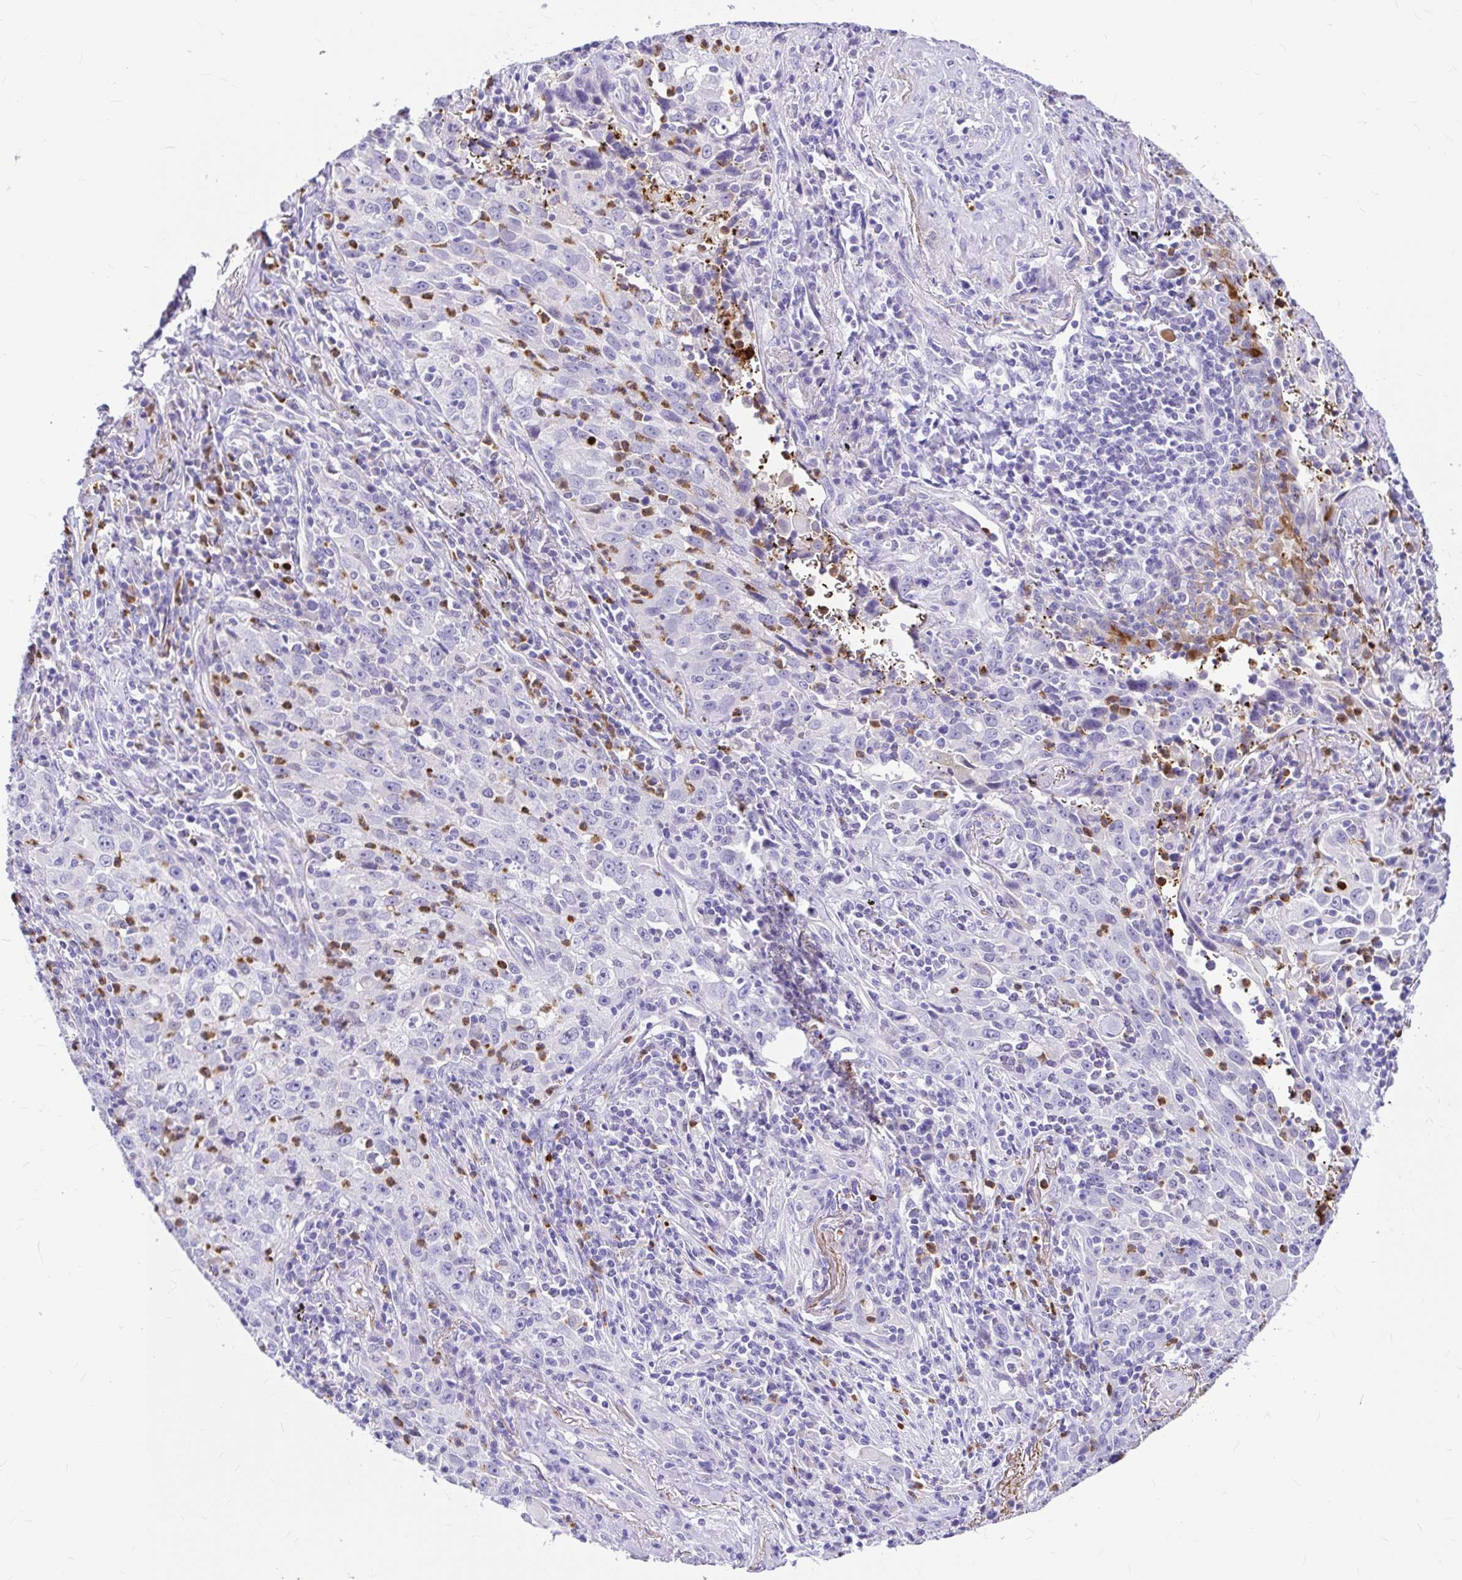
{"staining": {"intensity": "negative", "quantity": "none", "location": "none"}, "tissue": "lung cancer", "cell_type": "Tumor cells", "image_type": "cancer", "snomed": [{"axis": "morphology", "description": "Squamous cell carcinoma, NOS"}, {"axis": "topography", "description": "Lung"}], "caption": "Immunohistochemistry photomicrograph of lung cancer (squamous cell carcinoma) stained for a protein (brown), which reveals no positivity in tumor cells.", "gene": "CLEC1B", "patient": {"sex": "male", "age": 71}}